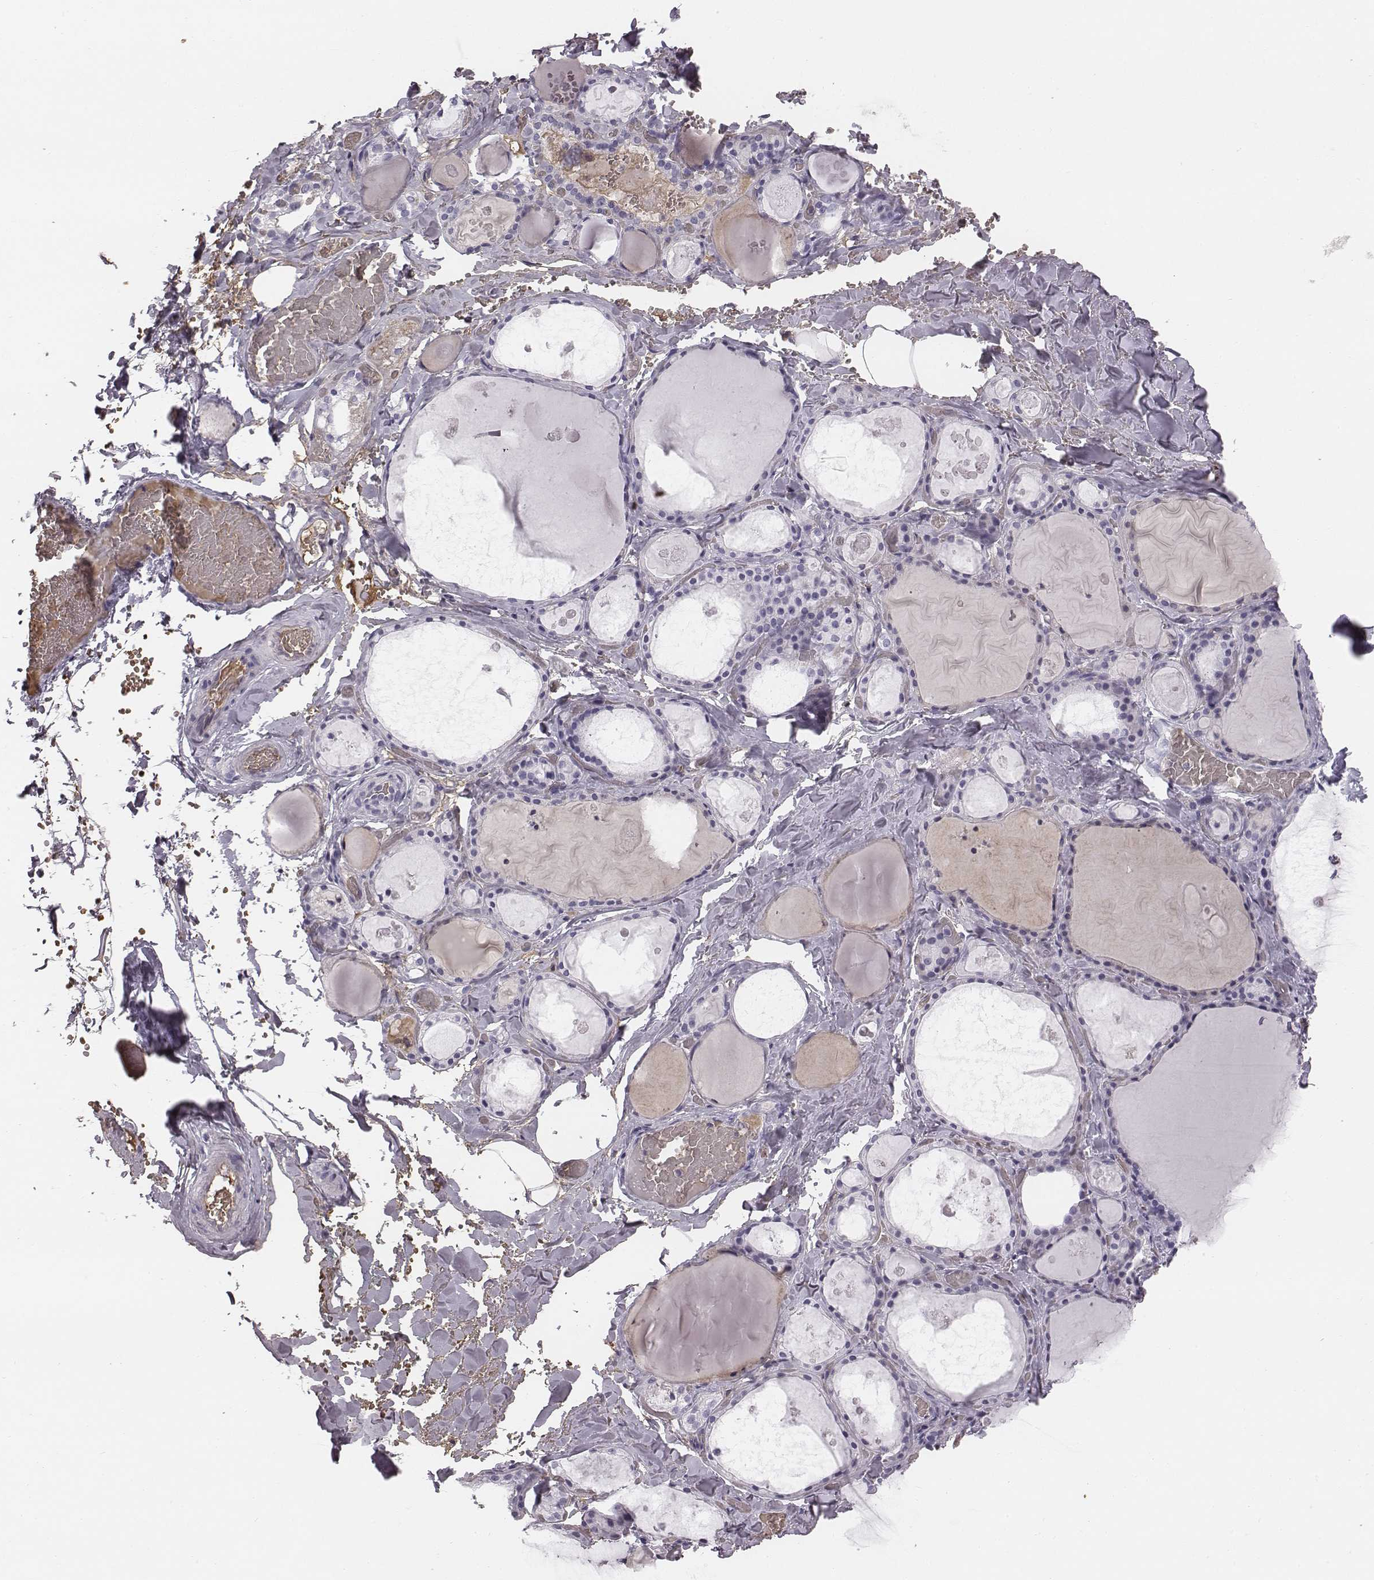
{"staining": {"intensity": "negative", "quantity": "none", "location": "none"}, "tissue": "thyroid gland", "cell_type": "Glandular cells", "image_type": "normal", "snomed": [{"axis": "morphology", "description": "Normal tissue, NOS"}, {"axis": "topography", "description": "Thyroid gland"}], "caption": "DAB (3,3'-diaminobenzidine) immunohistochemical staining of benign thyroid gland reveals no significant staining in glandular cells. The staining was performed using DAB (3,3'-diaminobenzidine) to visualize the protein expression in brown, while the nuclei were stained in blue with hematoxylin (Magnification: 20x).", "gene": "HBZ", "patient": {"sex": "male", "age": 56}}